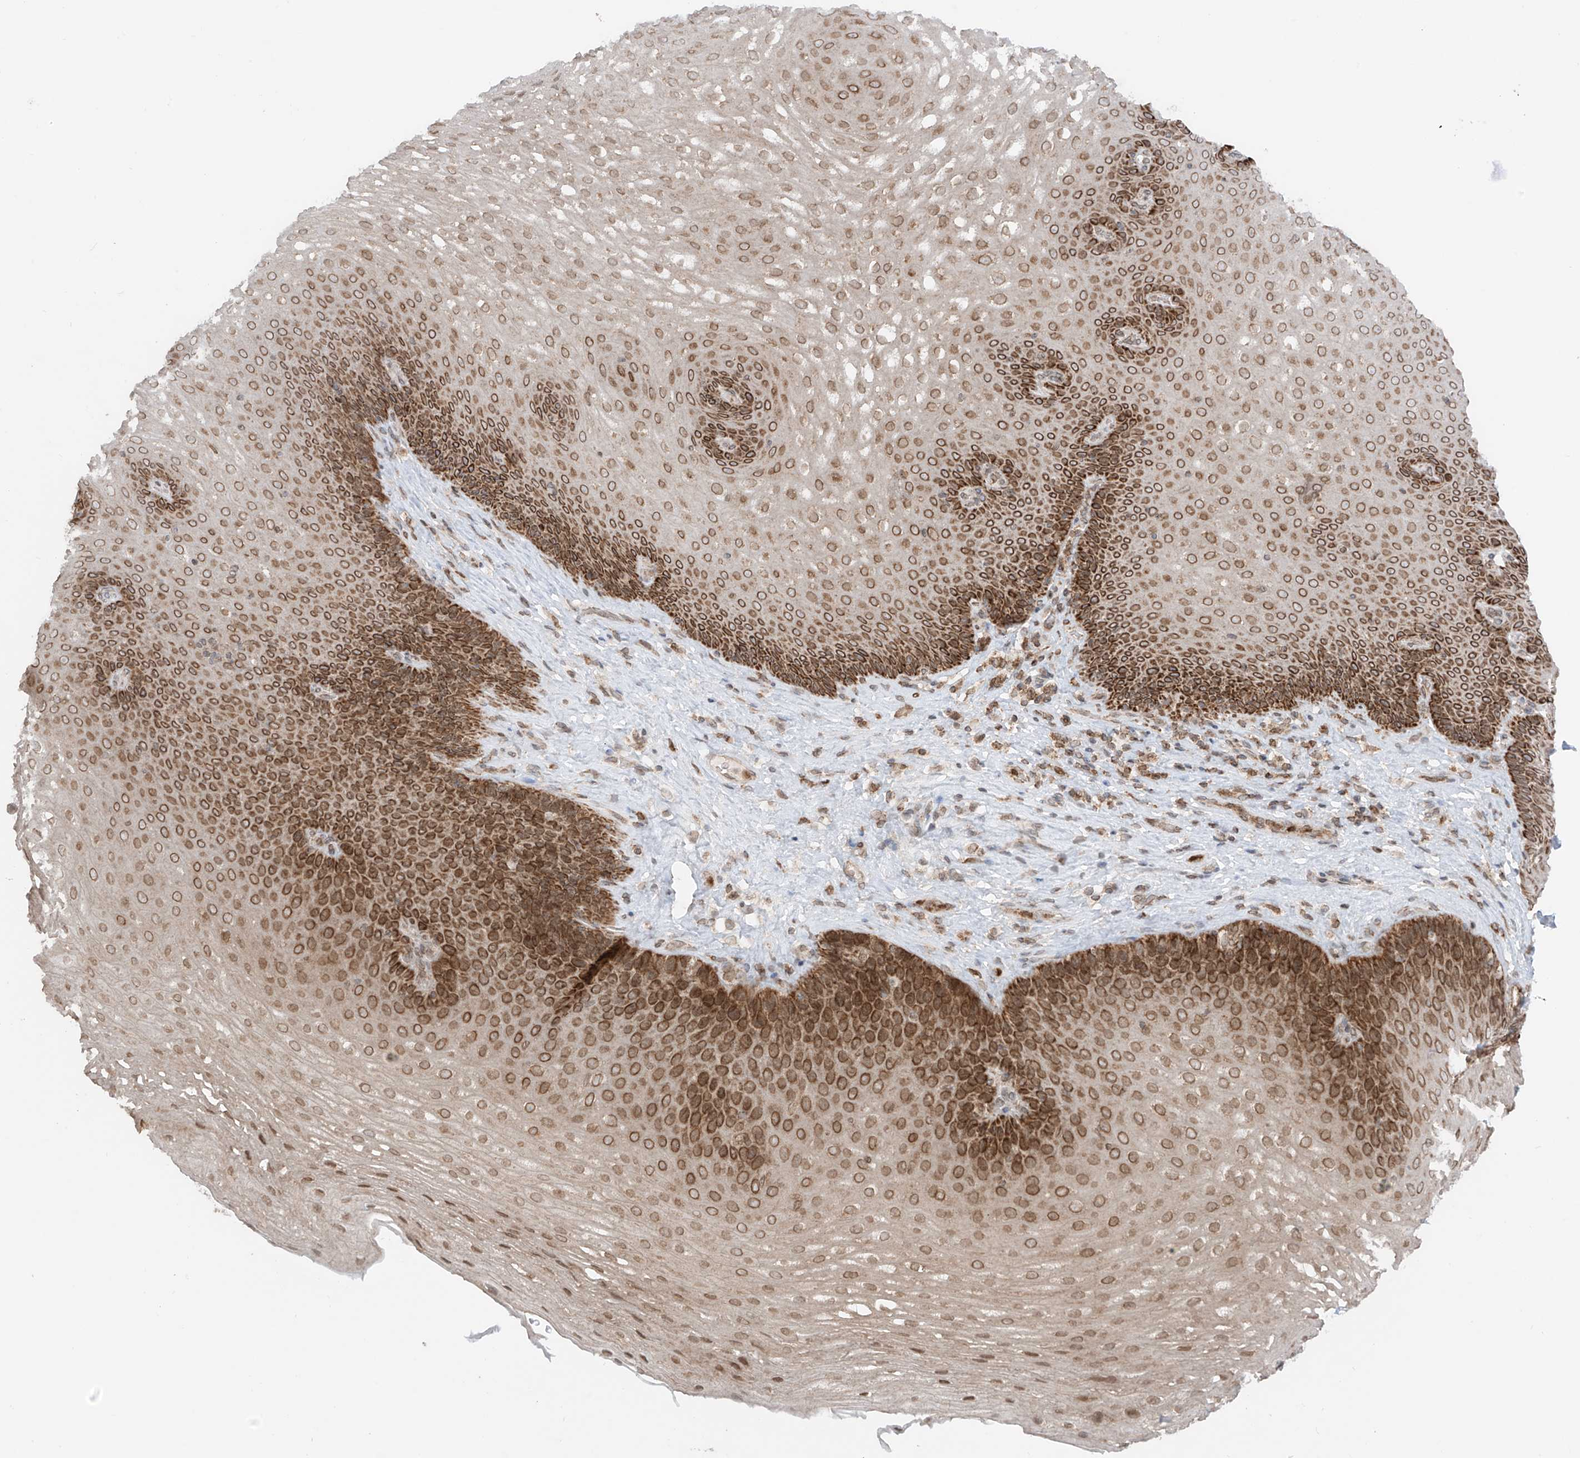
{"staining": {"intensity": "strong", "quantity": "25%-75%", "location": "cytoplasmic/membranous,nuclear"}, "tissue": "esophagus", "cell_type": "Squamous epithelial cells", "image_type": "normal", "snomed": [{"axis": "morphology", "description": "Normal tissue, NOS"}, {"axis": "topography", "description": "Esophagus"}], "caption": "Protein staining demonstrates strong cytoplasmic/membranous,nuclear staining in about 25%-75% of squamous epithelial cells in benign esophagus.", "gene": "AHCTF1", "patient": {"sex": "female", "age": 66}}